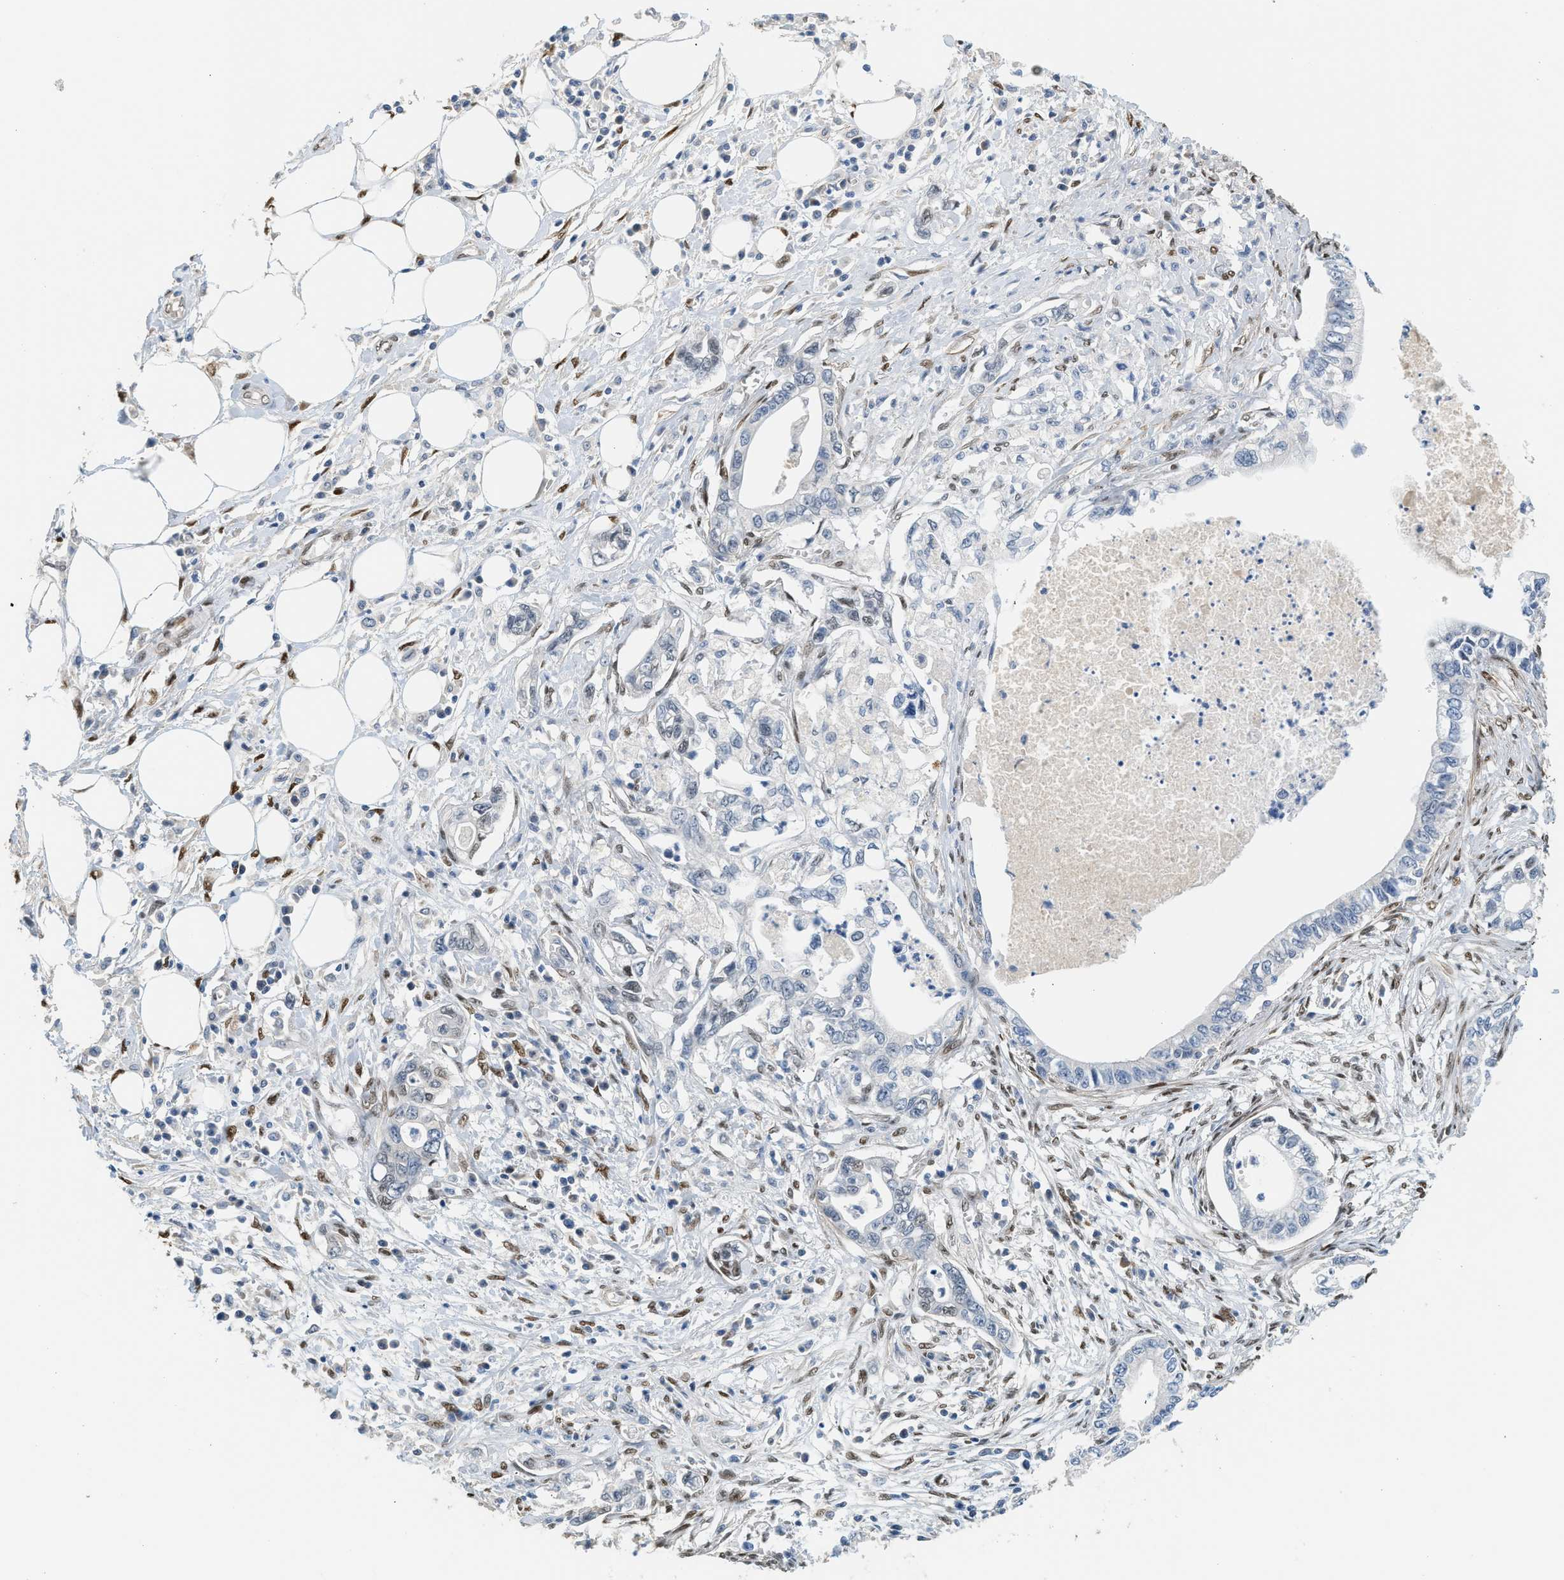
{"staining": {"intensity": "negative", "quantity": "none", "location": "none"}, "tissue": "pancreatic cancer", "cell_type": "Tumor cells", "image_type": "cancer", "snomed": [{"axis": "morphology", "description": "Adenocarcinoma, NOS"}, {"axis": "topography", "description": "Pancreas"}], "caption": "The immunohistochemistry image has no significant expression in tumor cells of pancreatic adenocarcinoma tissue.", "gene": "ZBTB20", "patient": {"sex": "male", "age": 56}}